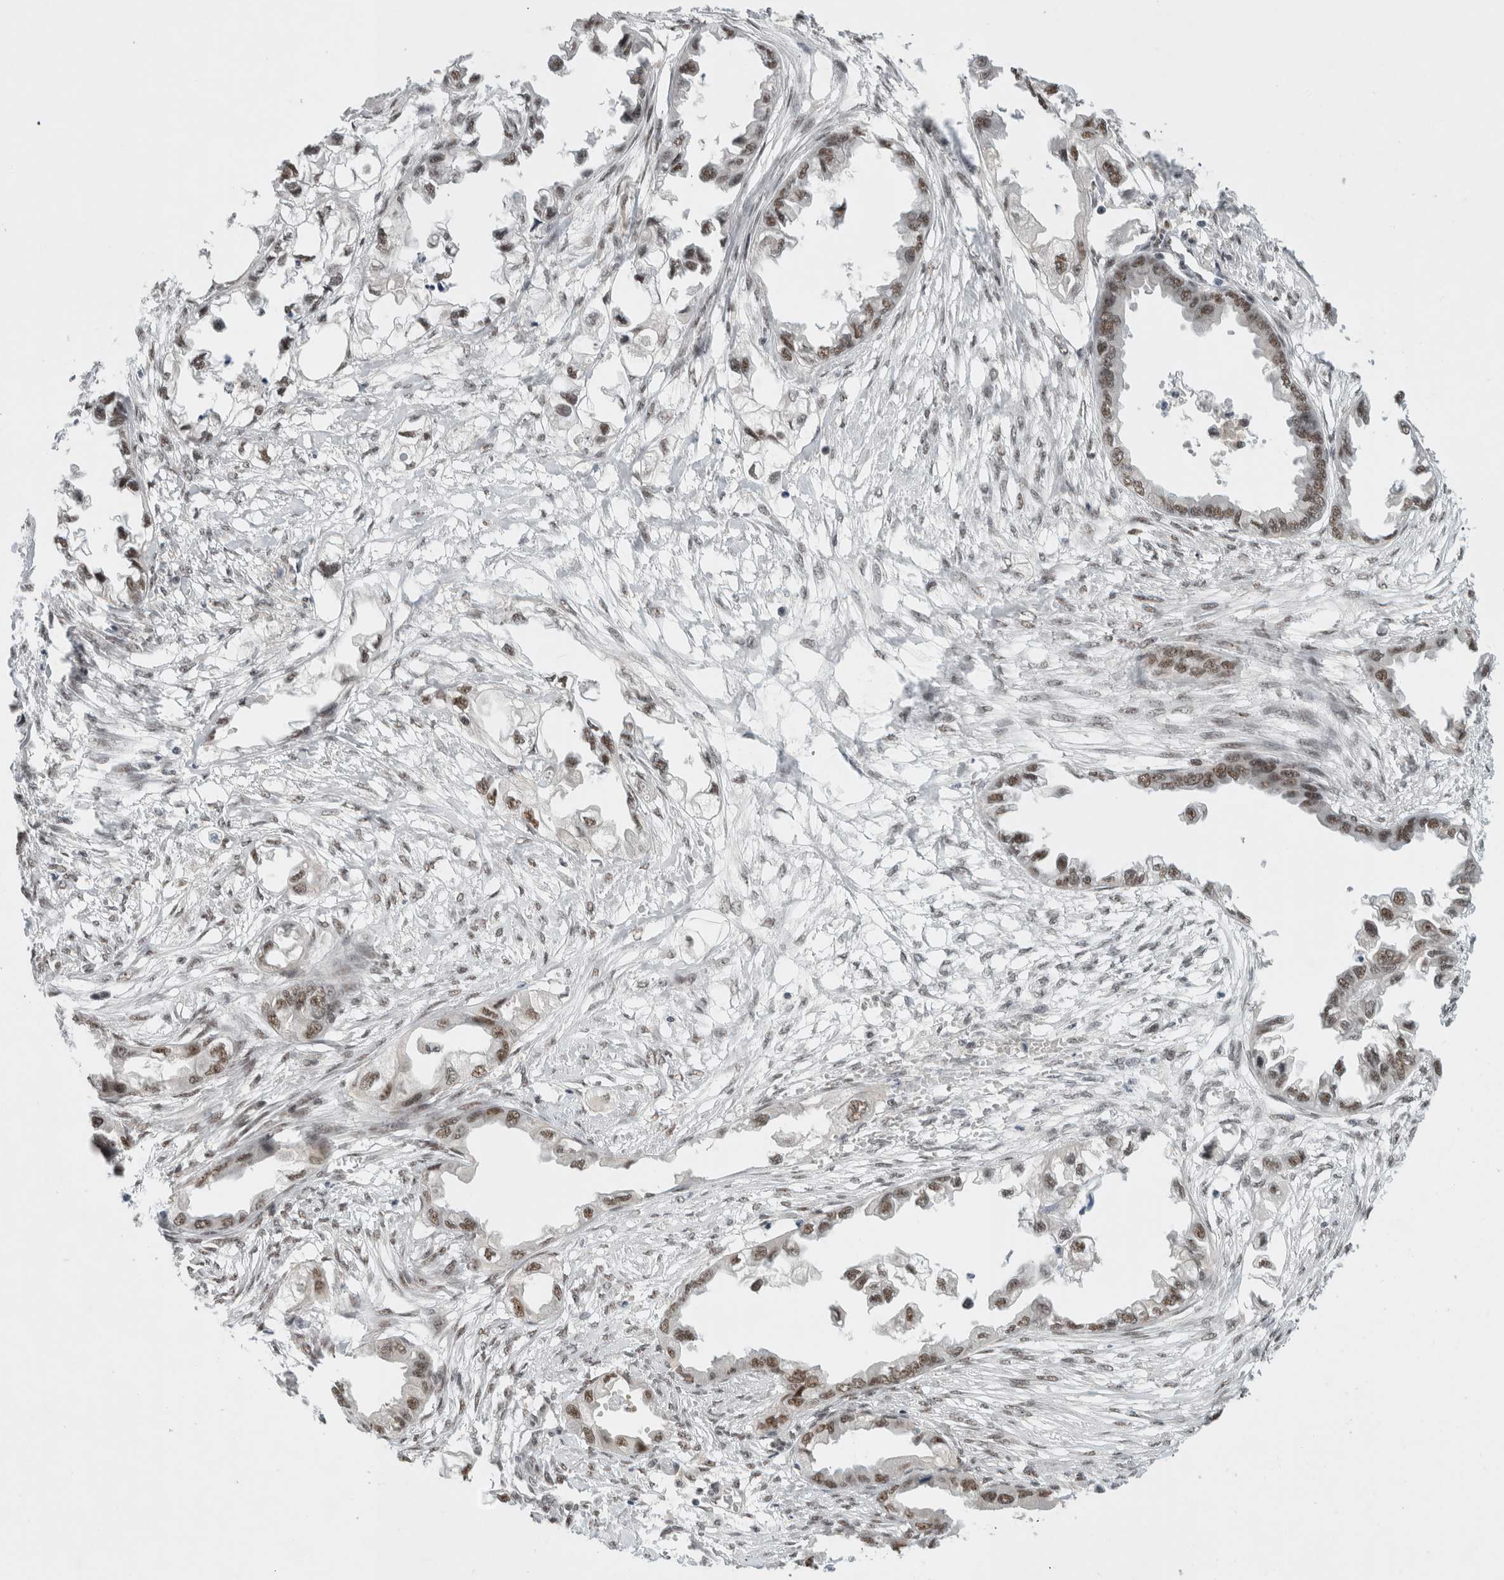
{"staining": {"intensity": "weak", "quantity": "25%-75%", "location": "nuclear"}, "tissue": "endometrial cancer", "cell_type": "Tumor cells", "image_type": "cancer", "snomed": [{"axis": "morphology", "description": "Adenocarcinoma, NOS"}, {"axis": "morphology", "description": "Adenocarcinoma, metastatic, NOS"}, {"axis": "topography", "description": "Adipose tissue"}, {"axis": "topography", "description": "Endometrium"}], "caption": "Immunohistochemistry staining of endometrial cancer, which shows low levels of weak nuclear expression in about 25%-75% of tumor cells indicating weak nuclear protein staining. The staining was performed using DAB (3,3'-diaminobenzidine) (brown) for protein detection and nuclei were counterstained in hematoxylin (blue).", "gene": "NCAPG2", "patient": {"sex": "female", "age": 67}}